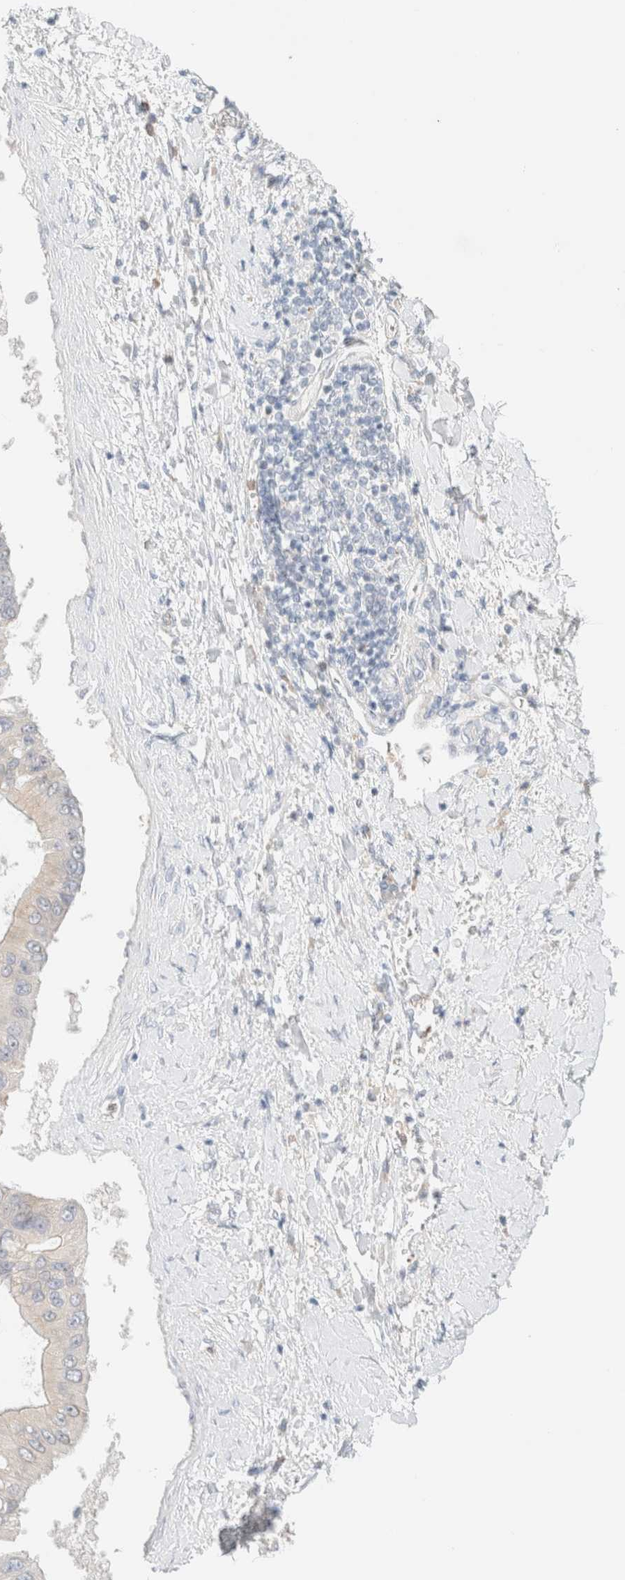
{"staining": {"intensity": "weak", "quantity": ">75%", "location": "cytoplasmic/membranous"}, "tissue": "liver cancer", "cell_type": "Tumor cells", "image_type": "cancer", "snomed": [{"axis": "morphology", "description": "Cholangiocarcinoma"}, {"axis": "topography", "description": "Liver"}], "caption": "DAB immunohistochemical staining of liver cancer displays weak cytoplasmic/membranous protein positivity in about >75% of tumor cells.", "gene": "UNC13B", "patient": {"sex": "male", "age": 50}}